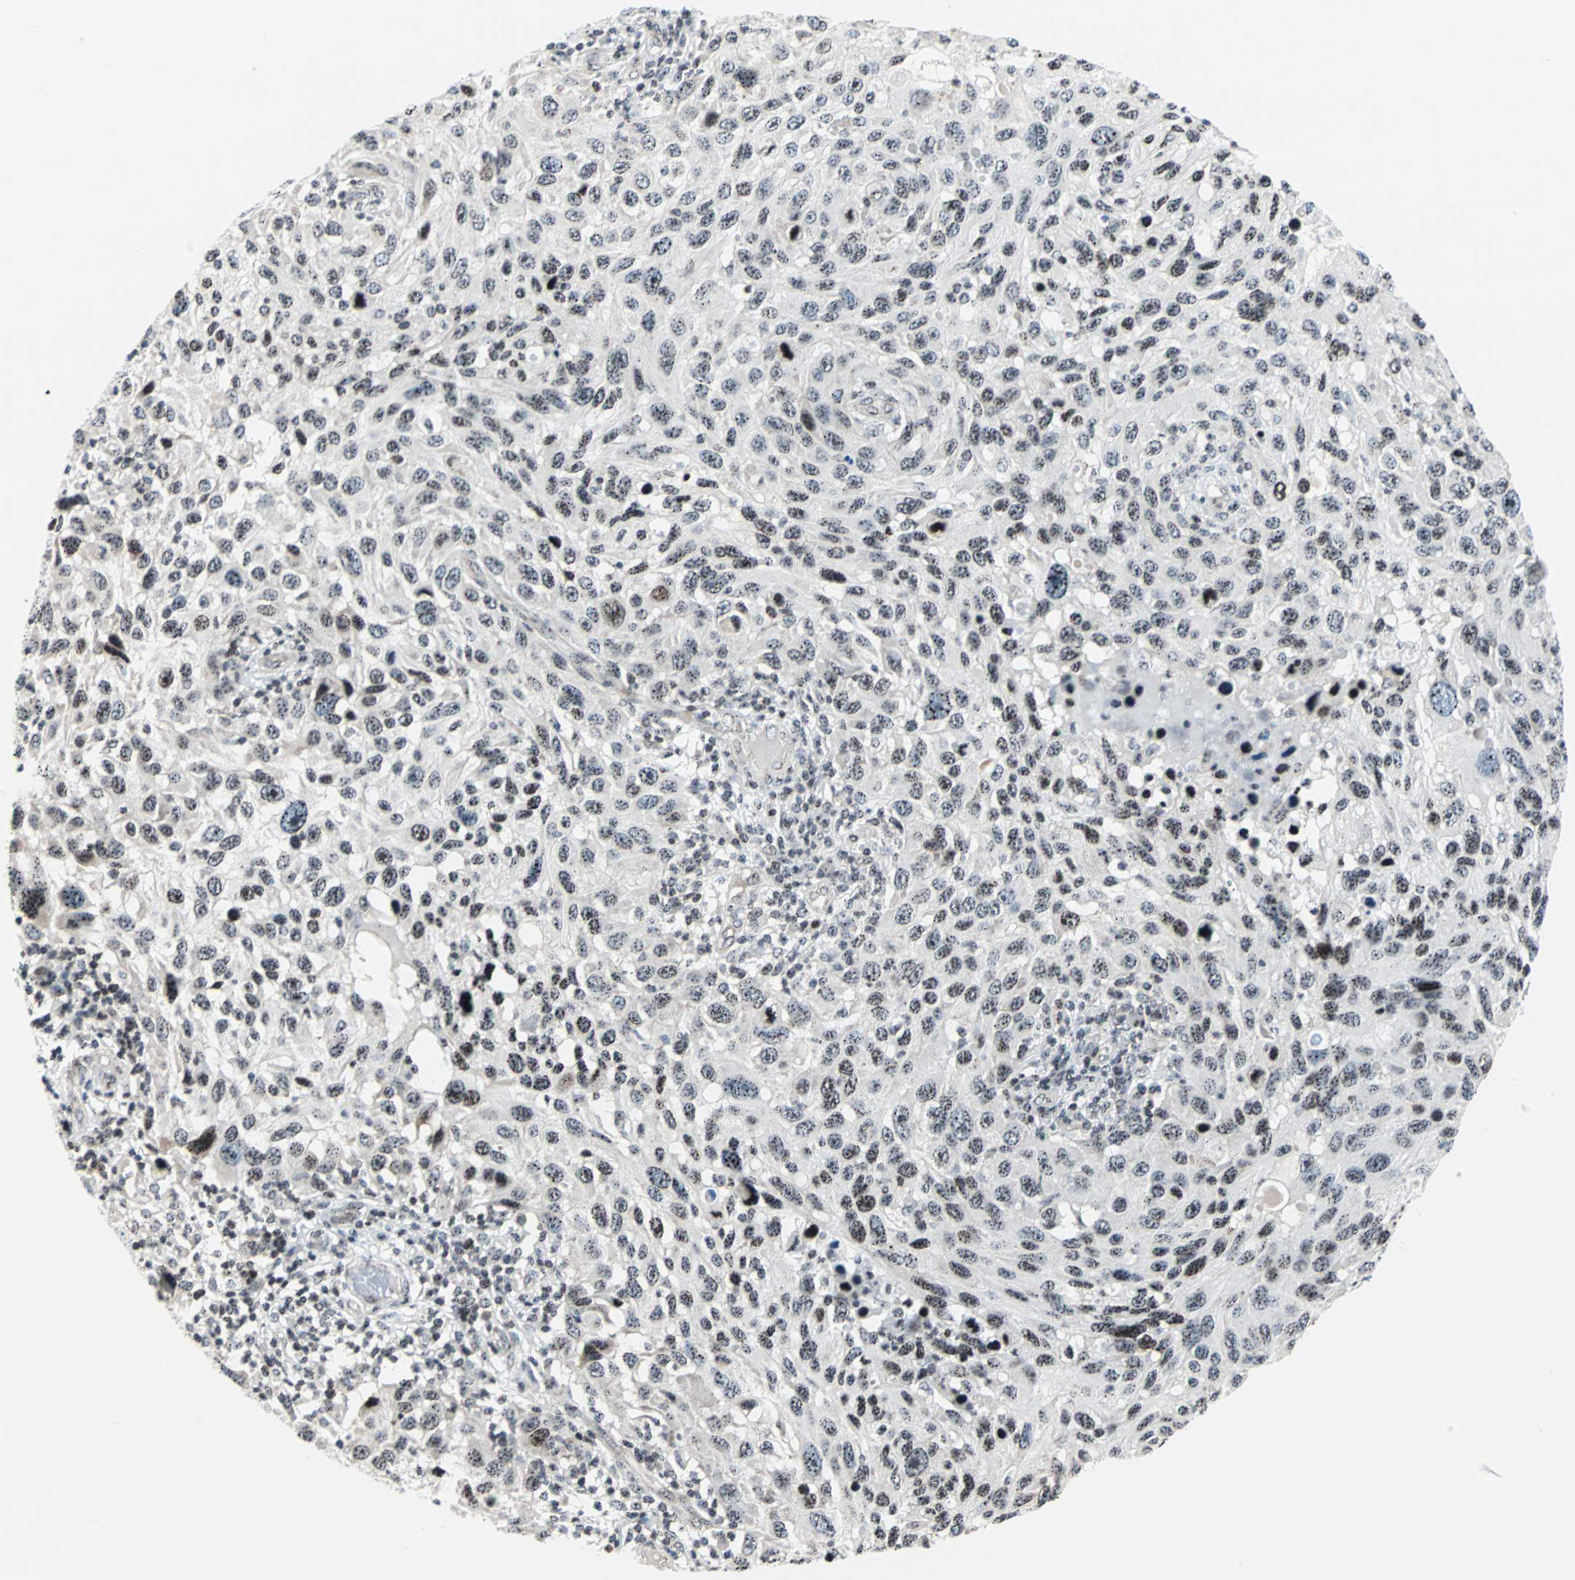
{"staining": {"intensity": "weak", "quantity": ">75%", "location": "nuclear"}, "tissue": "melanoma", "cell_type": "Tumor cells", "image_type": "cancer", "snomed": [{"axis": "morphology", "description": "Malignant melanoma, NOS"}, {"axis": "topography", "description": "Skin"}], "caption": "Immunohistochemical staining of malignant melanoma reveals low levels of weak nuclear protein expression in about >75% of tumor cells.", "gene": "CENPA", "patient": {"sex": "male", "age": 53}}